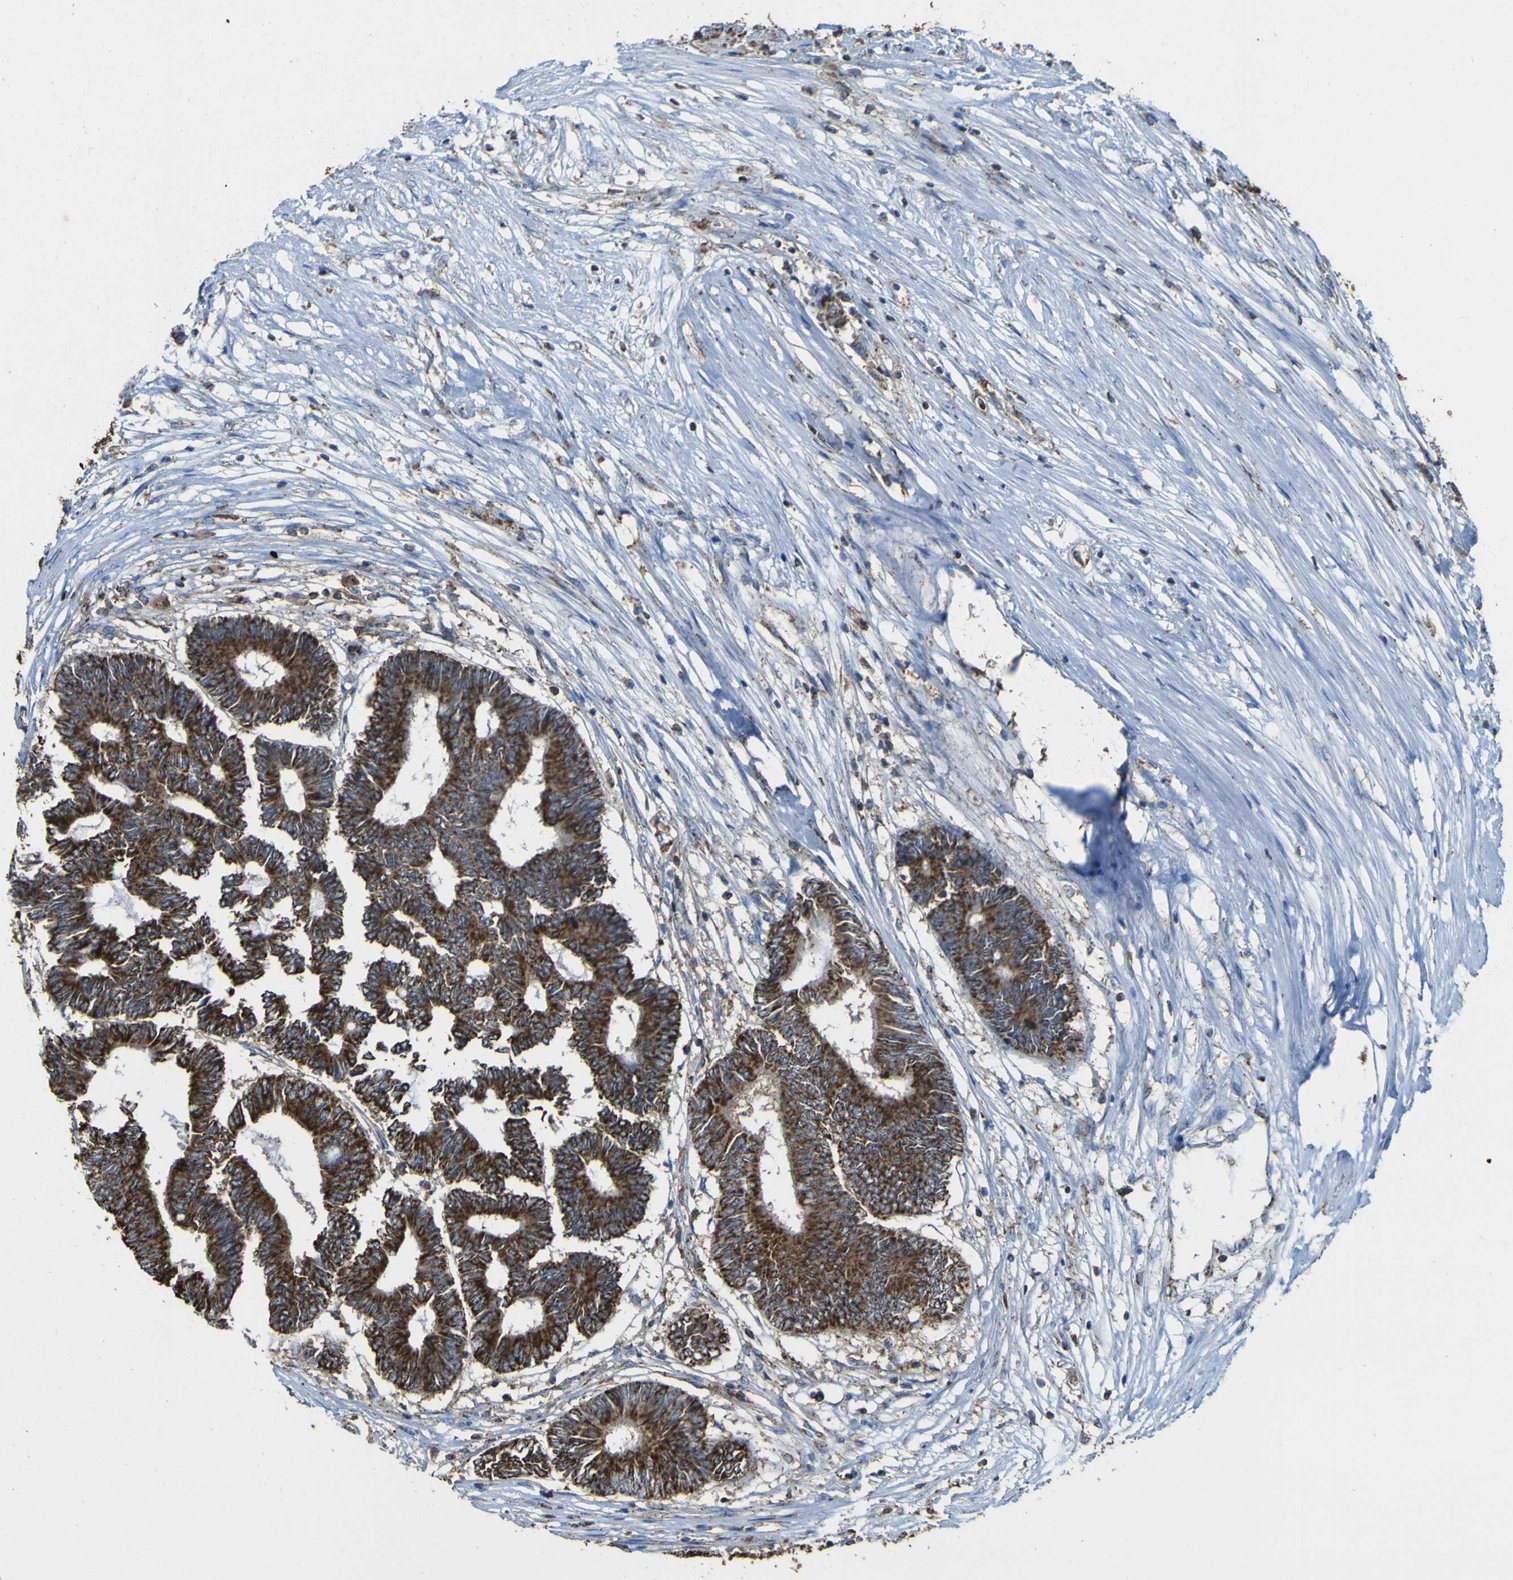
{"staining": {"intensity": "strong", "quantity": ">75%", "location": "cytoplasmic/membranous"}, "tissue": "colorectal cancer", "cell_type": "Tumor cells", "image_type": "cancer", "snomed": [{"axis": "morphology", "description": "Adenocarcinoma, NOS"}, {"axis": "topography", "description": "Rectum"}], "caption": "A brown stain labels strong cytoplasmic/membranous expression of a protein in human colorectal cancer tumor cells.", "gene": "ACSL3", "patient": {"sex": "male", "age": 63}}